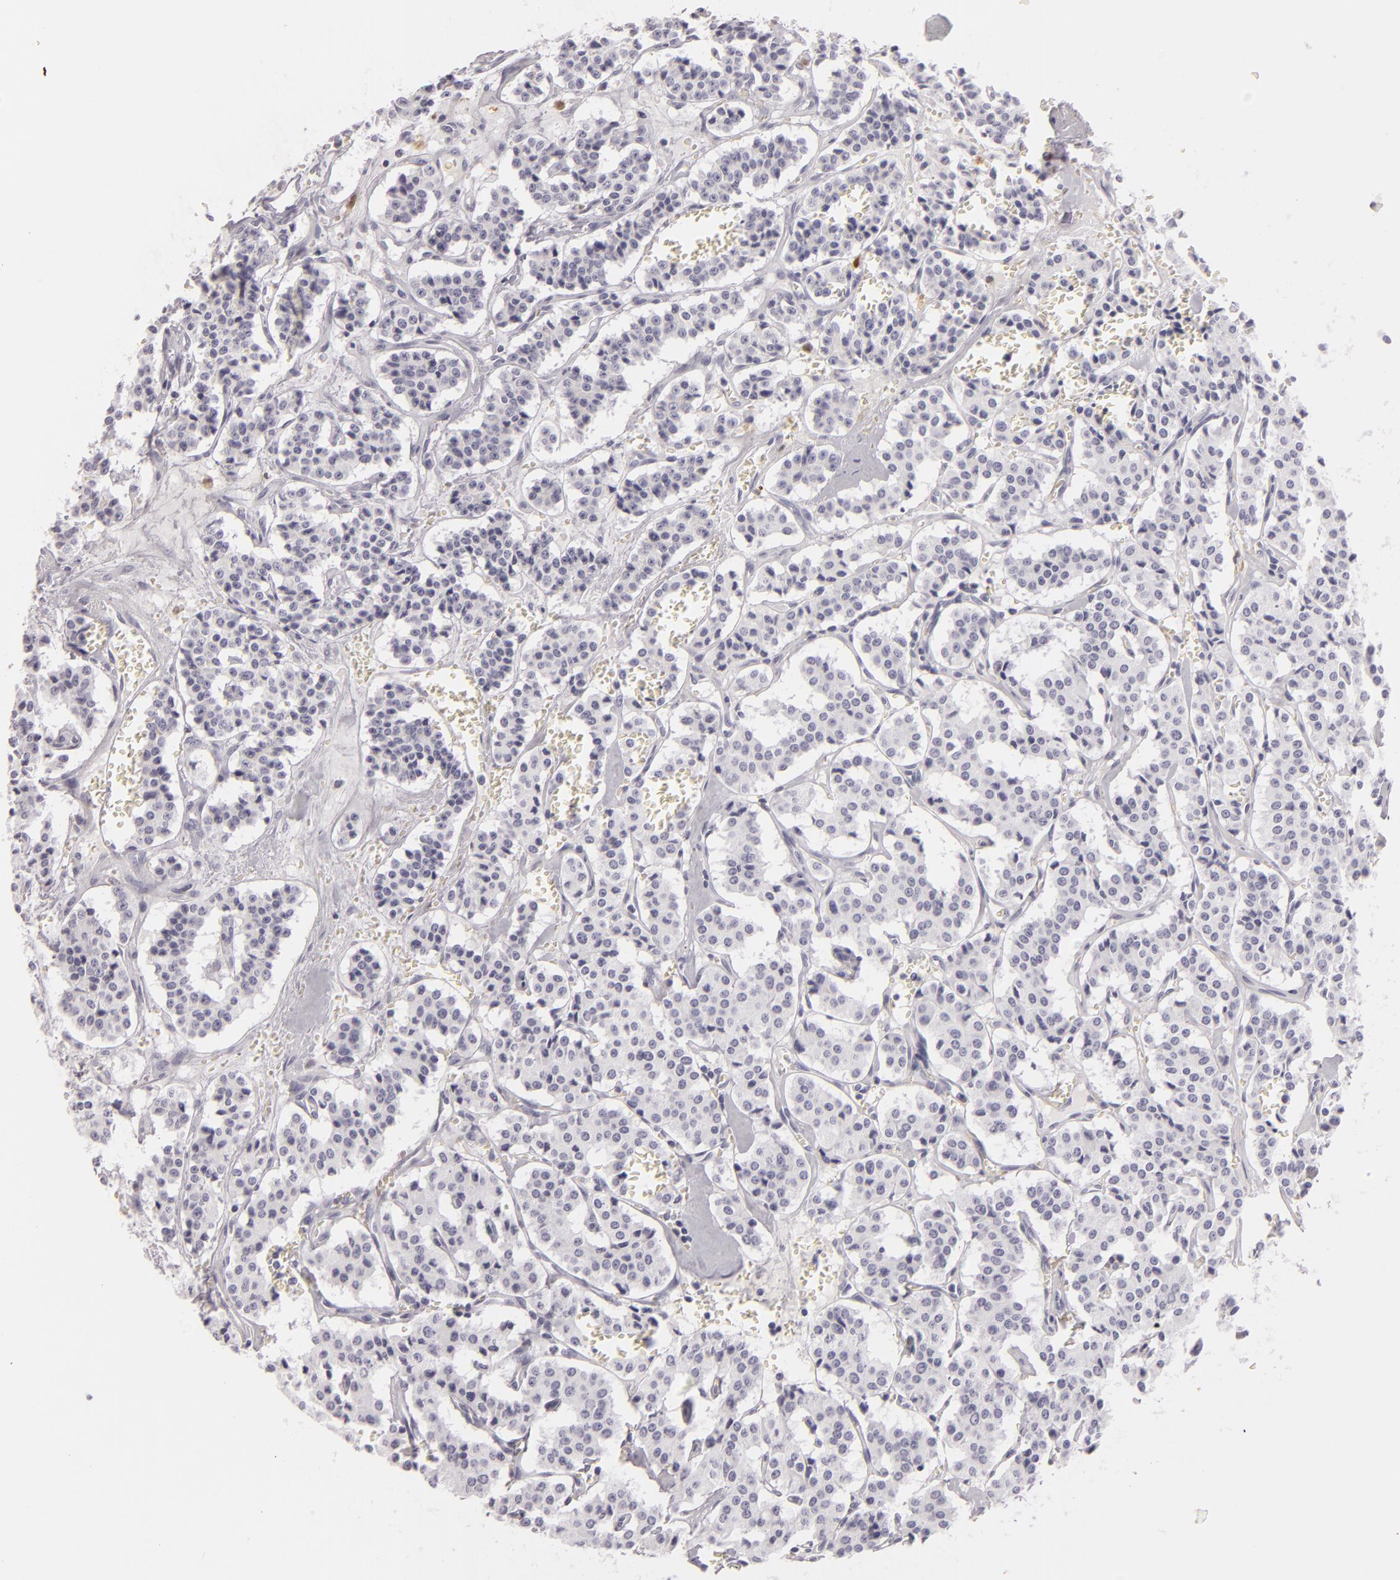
{"staining": {"intensity": "negative", "quantity": "none", "location": "none"}, "tissue": "carcinoid", "cell_type": "Tumor cells", "image_type": "cancer", "snomed": [{"axis": "morphology", "description": "Carcinoid, malignant, NOS"}, {"axis": "topography", "description": "Bronchus"}], "caption": "An image of carcinoid stained for a protein exhibits no brown staining in tumor cells. Nuclei are stained in blue.", "gene": "F13A1", "patient": {"sex": "male", "age": 55}}